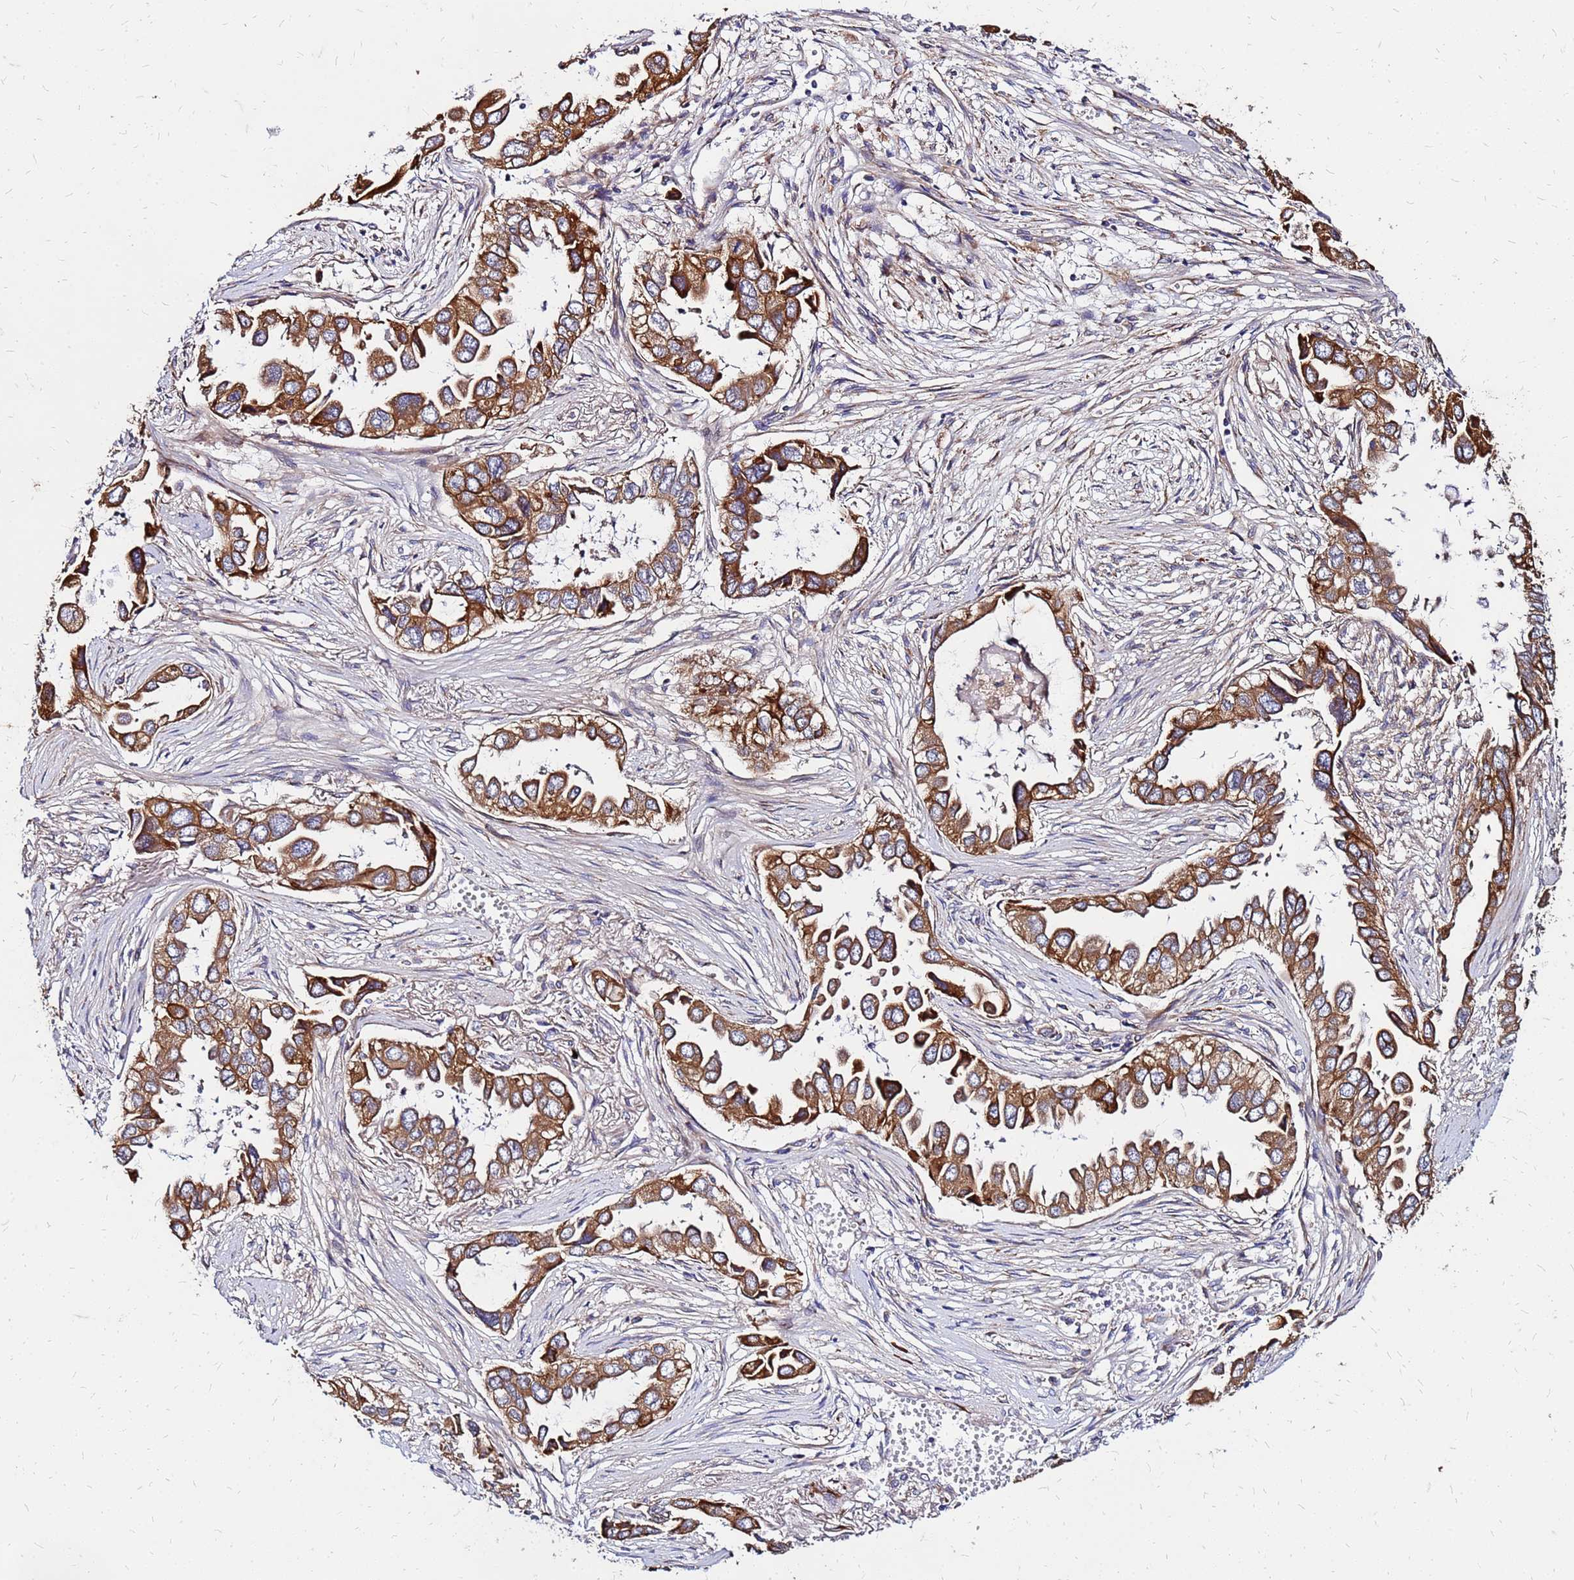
{"staining": {"intensity": "strong", "quantity": ">75%", "location": "cytoplasmic/membranous"}, "tissue": "lung cancer", "cell_type": "Tumor cells", "image_type": "cancer", "snomed": [{"axis": "morphology", "description": "Adenocarcinoma, NOS"}, {"axis": "topography", "description": "Lung"}], "caption": "Brown immunohistochemical staining in lung cancer displays strong cytoplasmic/membranous expression in approximately >75% of tumor cells.", "gene": "VMO1", "patient": {"sex": "female", "age": 76}}